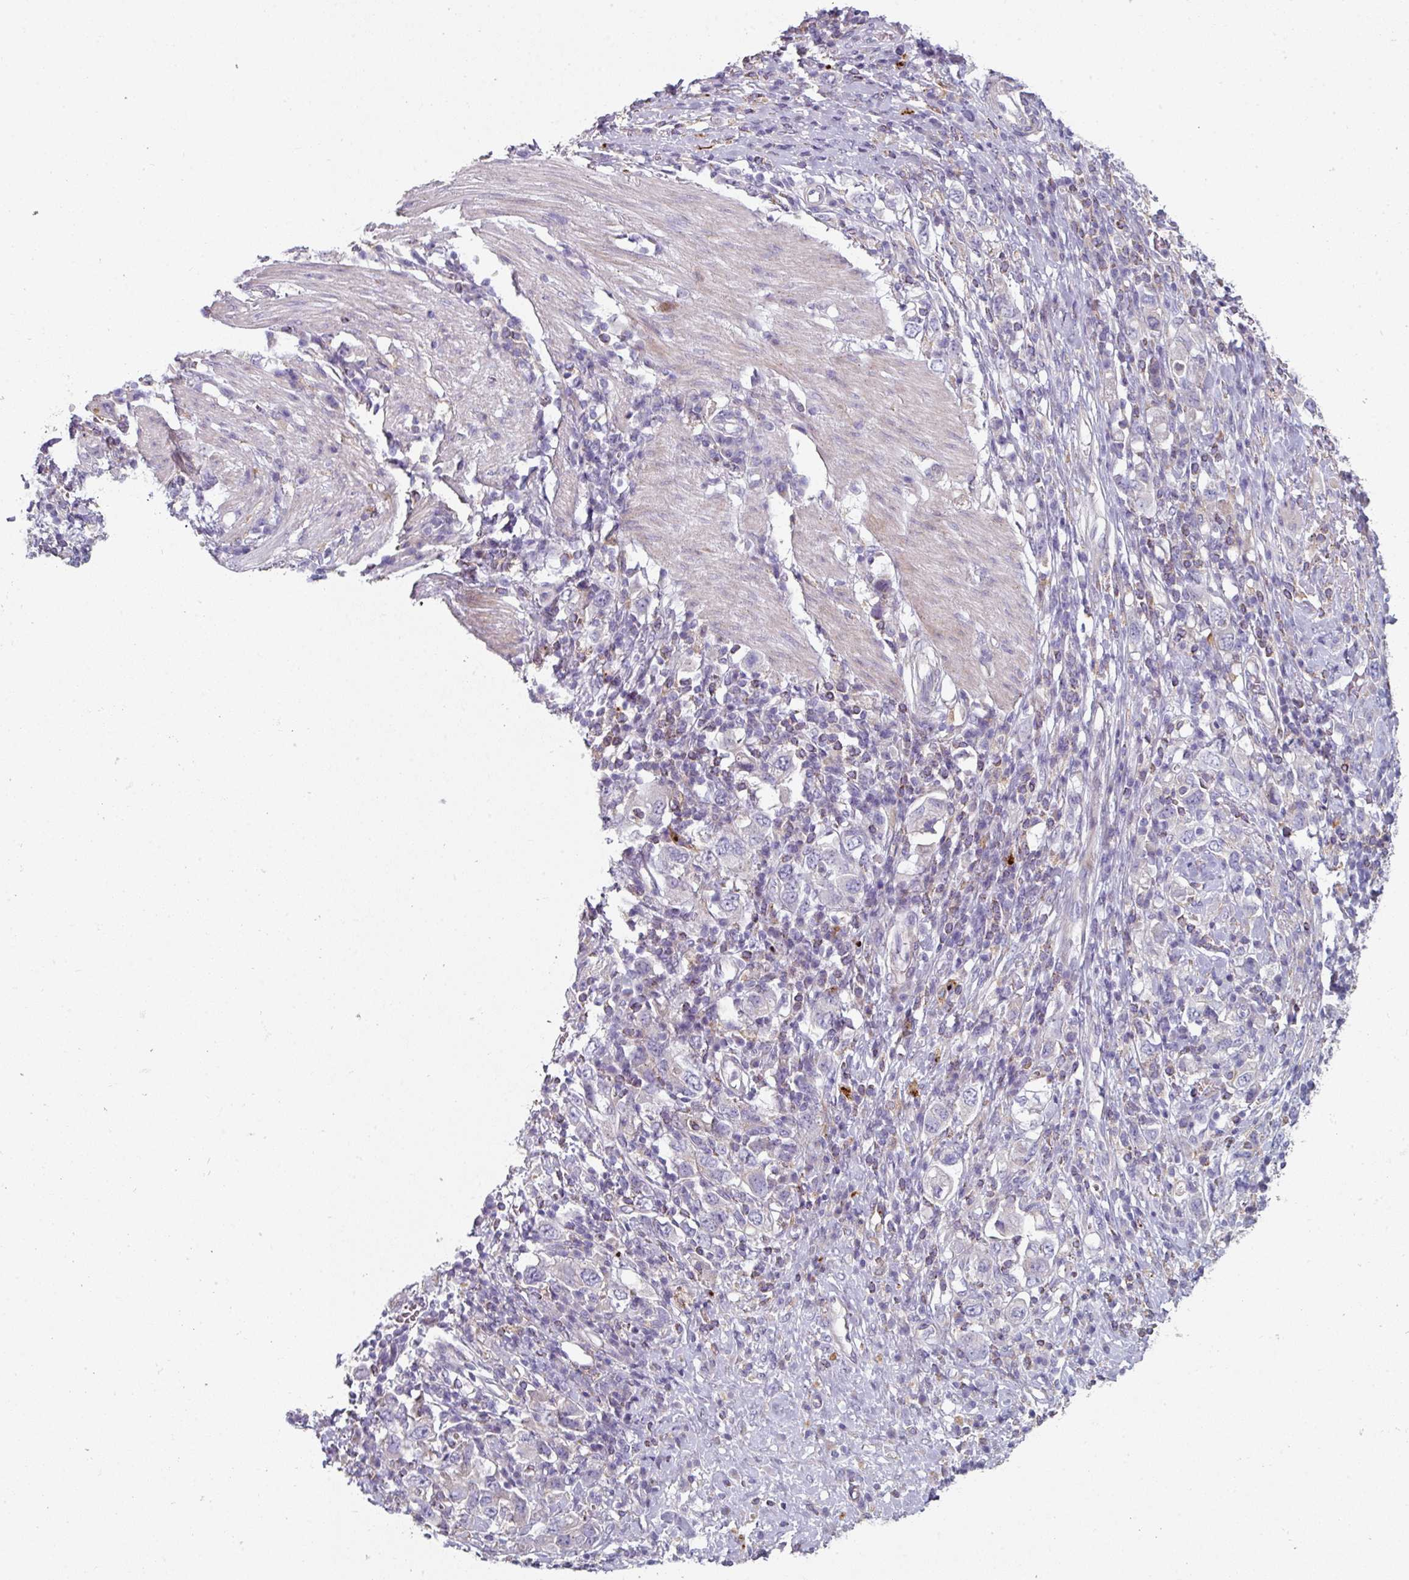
{"staining": {"intensity": "negative", "quantity": "none", "location": "none"}, "tissue": "stomach cancer", "cell_type": "Tumor cells", "image_type": "cancer", "snomed": [{"axis": "morphology", "description": "Adenocarcinoma, NOS"}, {"axis": "topography", "description": "Stomach, upper"}, {"axis": "topography", "description": "Stomach"}], "caption": "Human stomach cancer stained for a protein using immunohistochemistry (IHC) reveals no expression in tumor cells.", "gene": "WSB2", "patient": {"sex": "male", "age": 62}}